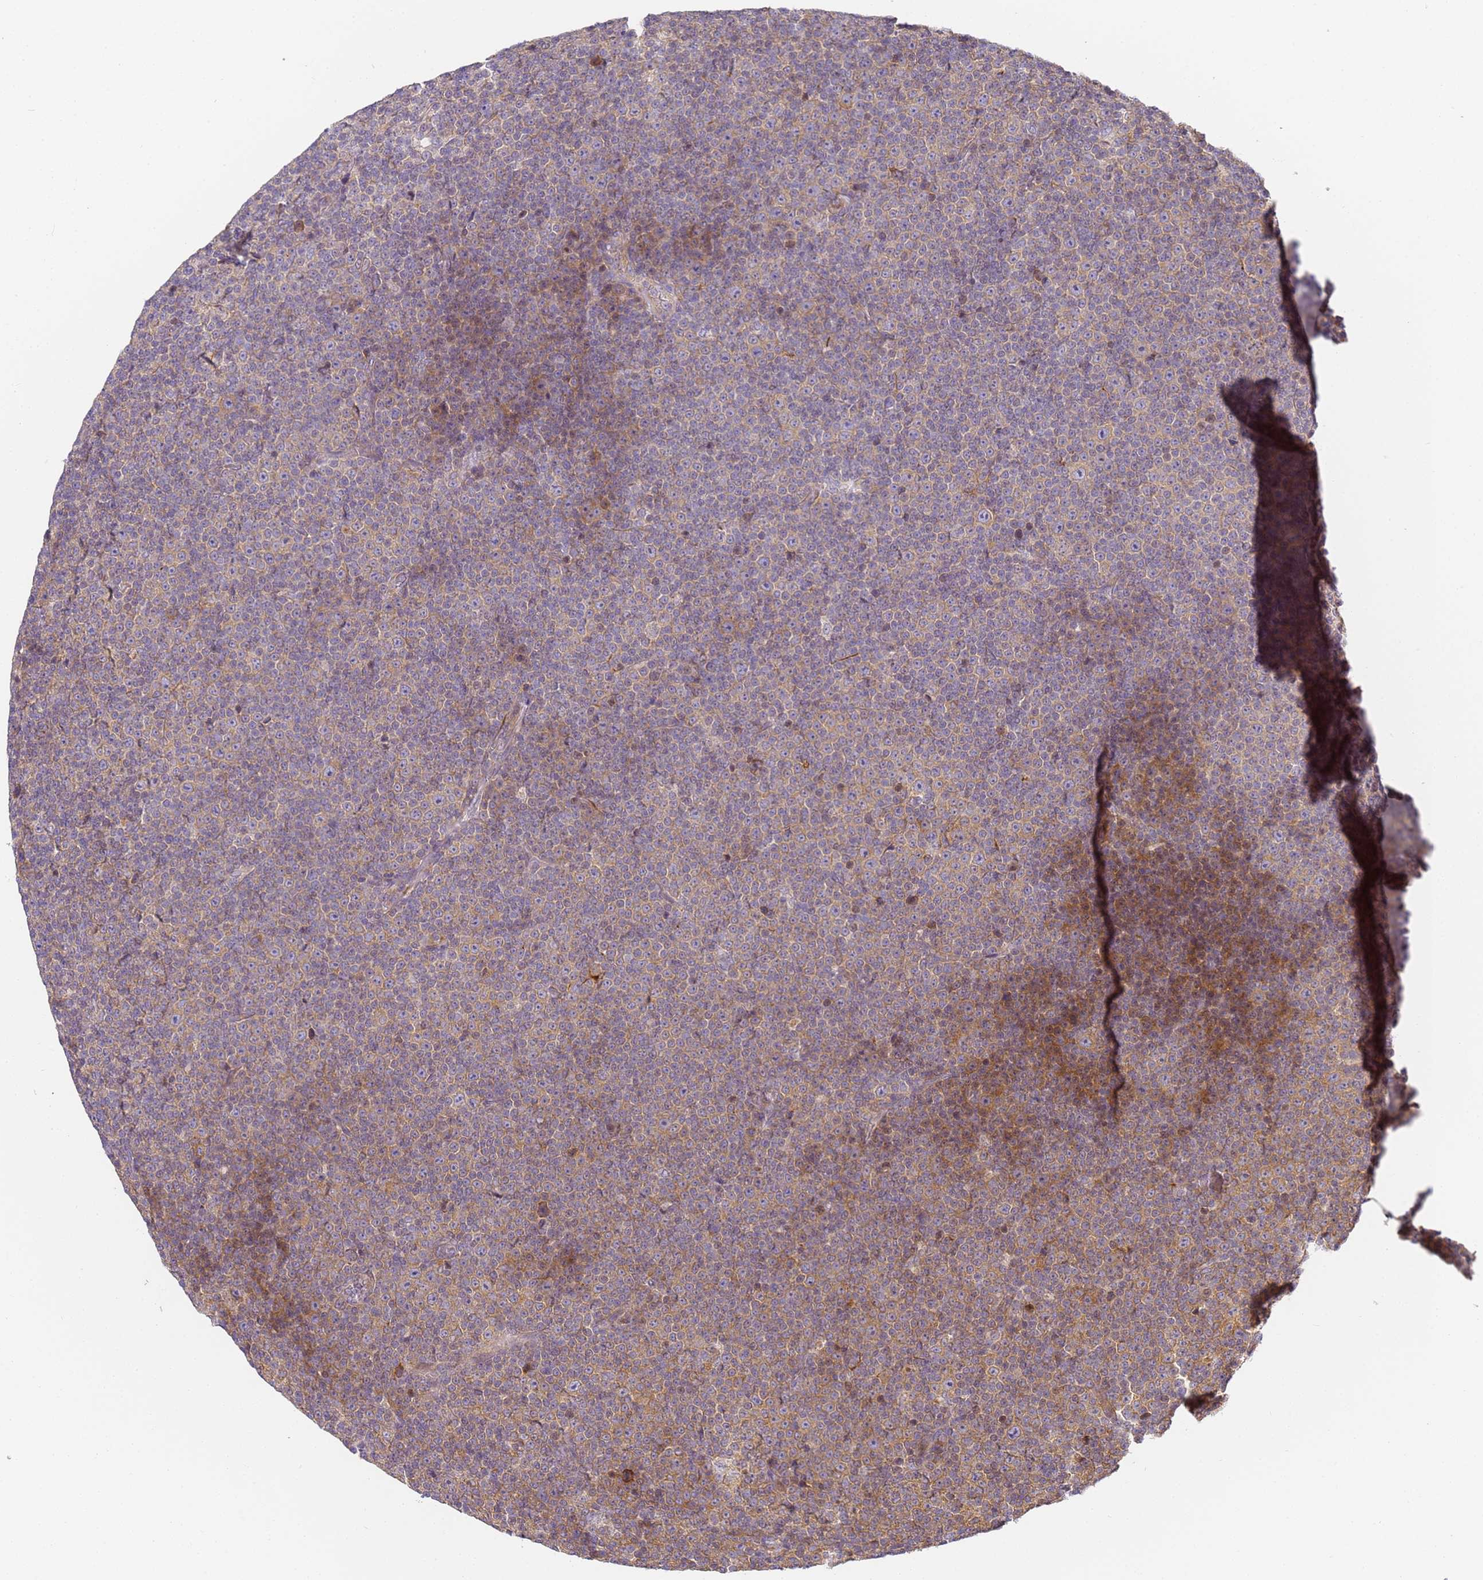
{"staining": {"intensity": "weak", "quantity": "<25%", "location": "cytoplasmic/membranous"}, "tissue": "lymphoma", "cell_type": "Tumor cells", "image_type": "cancer", "snomed": [{"axis": "morphology", "description": "Malignant lymphoma, non-Hodgkin's type, Low grade"}, {"axis": "topography", "description": "Lymph node"}], "caption": "Immunohistochemical staining of lymphoma reveals no significant positivity in tumor cells. (Brightfield microscopy of DAB IHC at high magnification).", "gene": "RPL13A", "patient": {"sex": "female", "age": 67}}